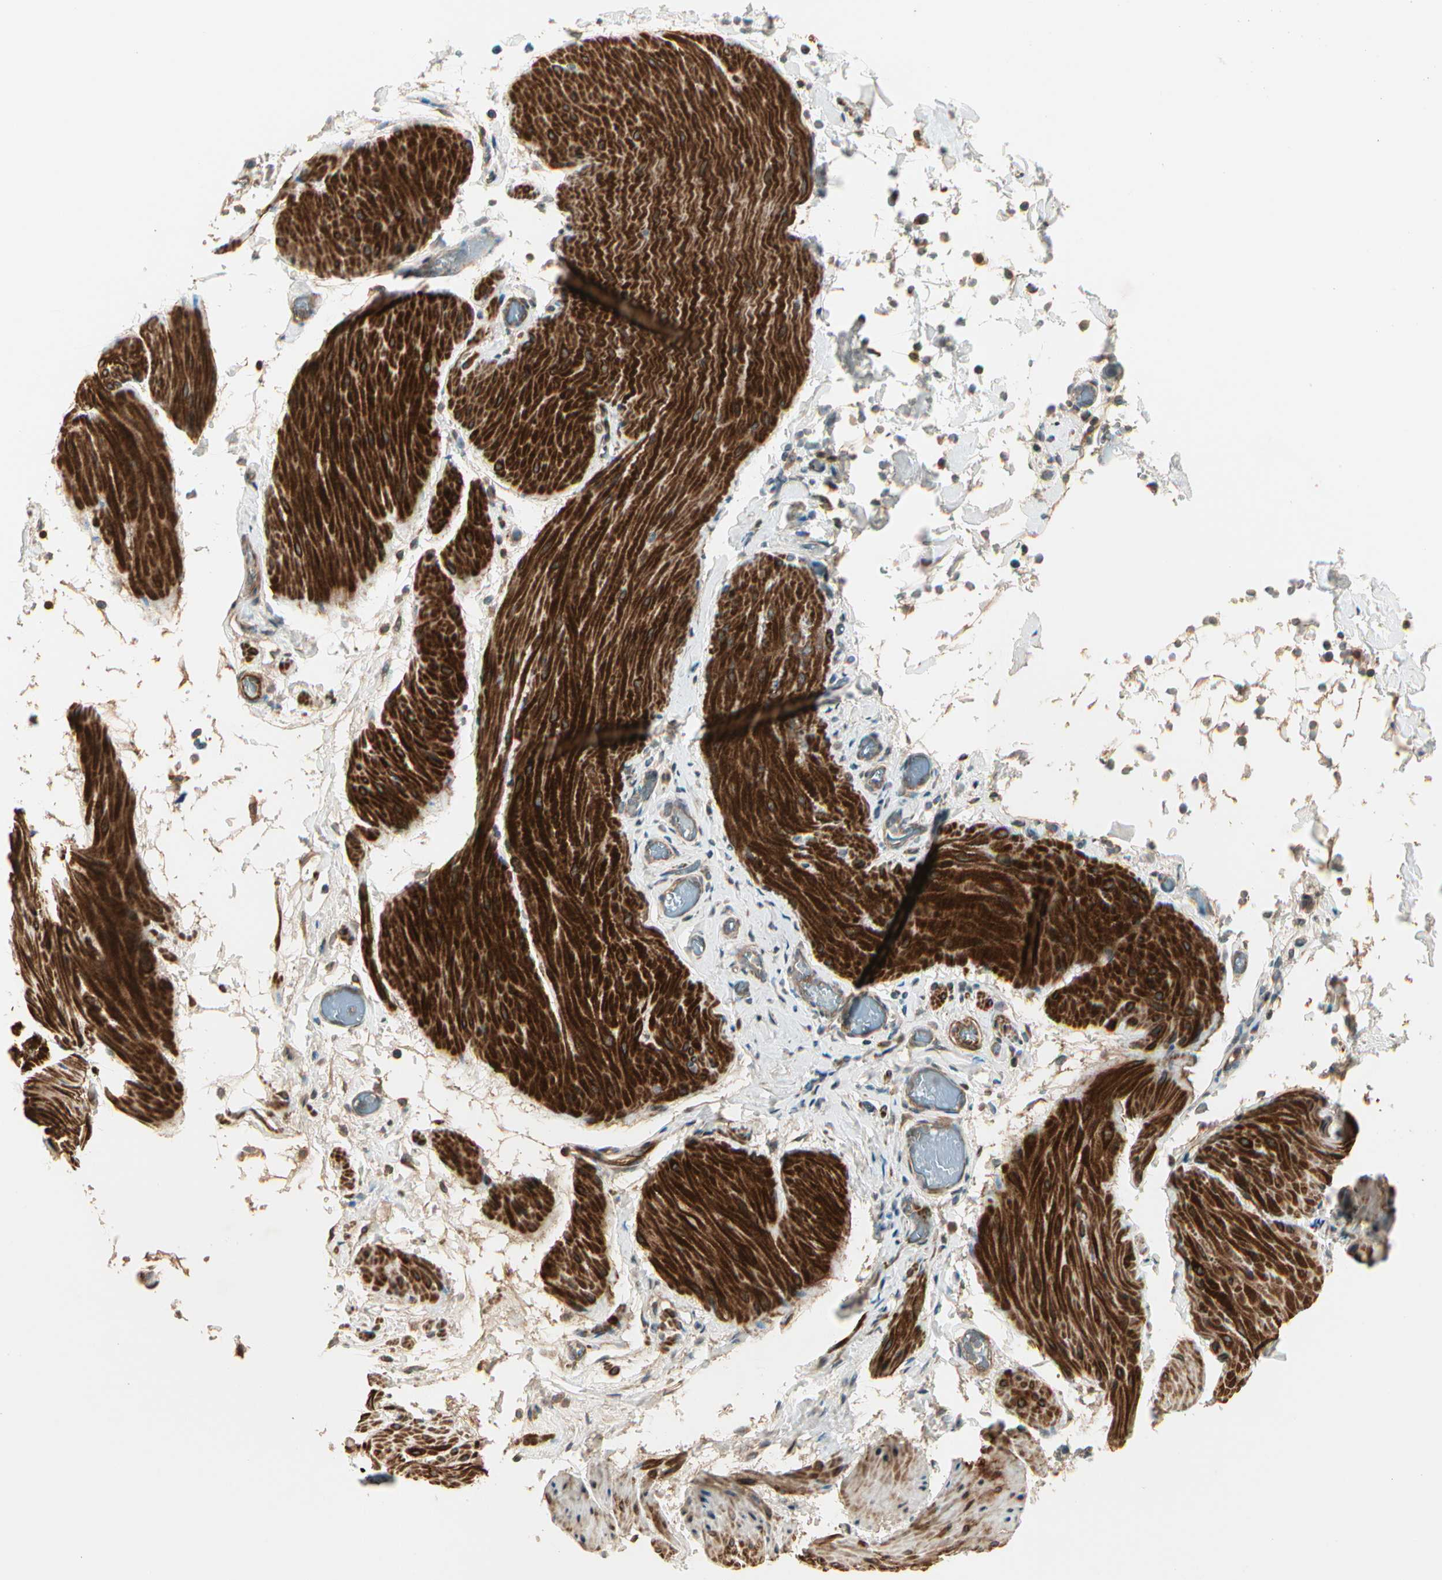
{"staining": {"intensity": "strong", "quantity": ">75%", "location": "cytoplasmic/membranous"}, "tissue": "smooth muscle", "cell_type": "Smooth muscle cells", "image_type": "normal", "snomed": [{"axis": "morphology", "description": "Normal tissue, NOS"}, {"axis": "topography", "description": "Smooth muscle"}, {"axis": "topography", "description": "Colon"}], "caption": "This micrograph exhibits normal smooth muscle stained with immunohistochemistry (IHC) to label a protein in brown. The cytoplasmic/membranous of smooth muscle cells show strong positivity for the protein. Nuclei are counter-stained blue.", "gene": "ACVR1", "patient": {"sex": "male", "age": 67}}